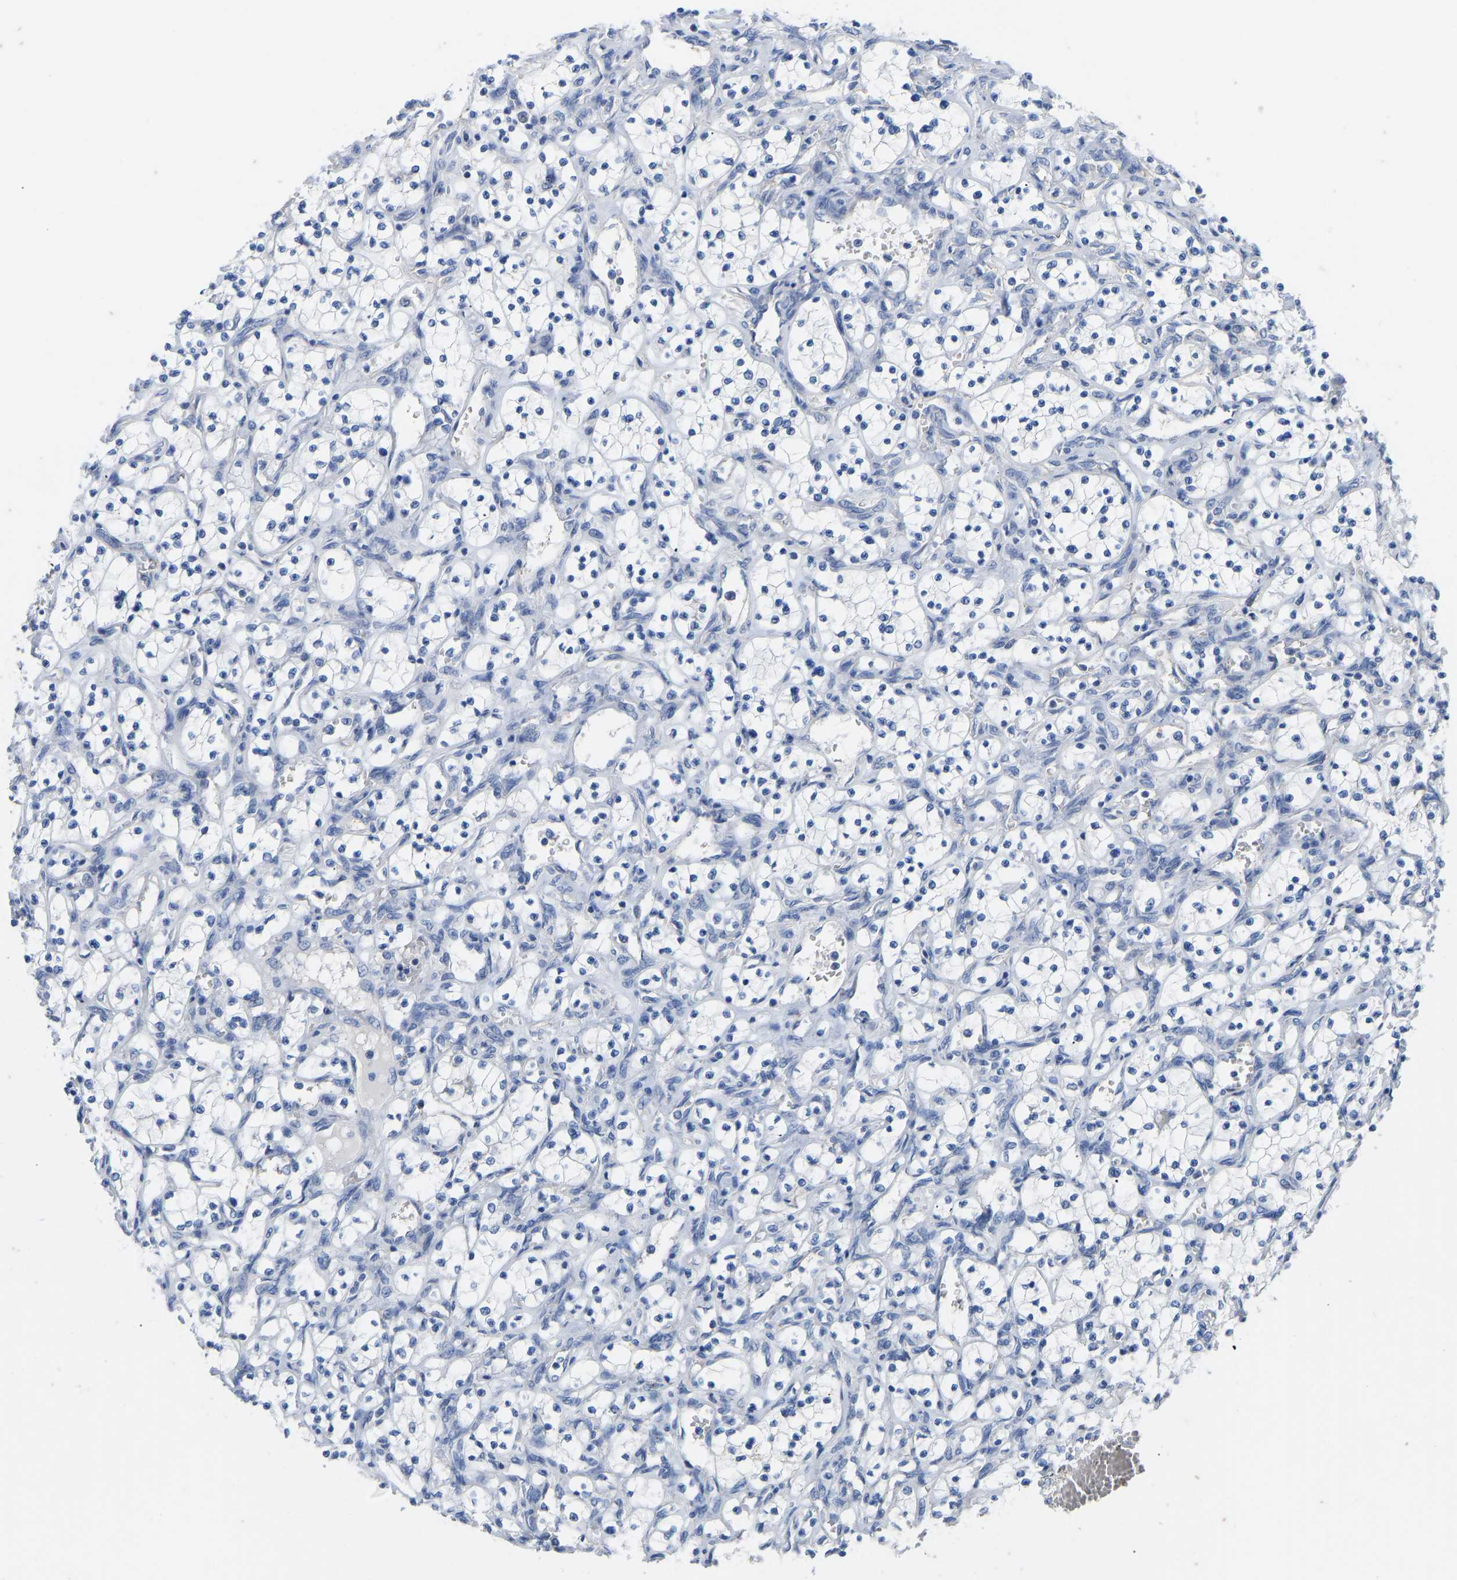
{"staining": {"intensity": "negative", "quantity": "none", "location": "none"}, "tissue": "renal cancer", "cell_type": "Tumor cells", "image_type": "cancer", "snomed": [{"axis": "morphology", "description": "Adenocarcinoma, NOS"}, {"axis": "topography", "description": "Kidney"}], "caption": "Tumor cells are negative for protein expression in human renal adenocarcinoma.", "gene": "OLIG2", "patient": {"sex": "female", "age": 69}}